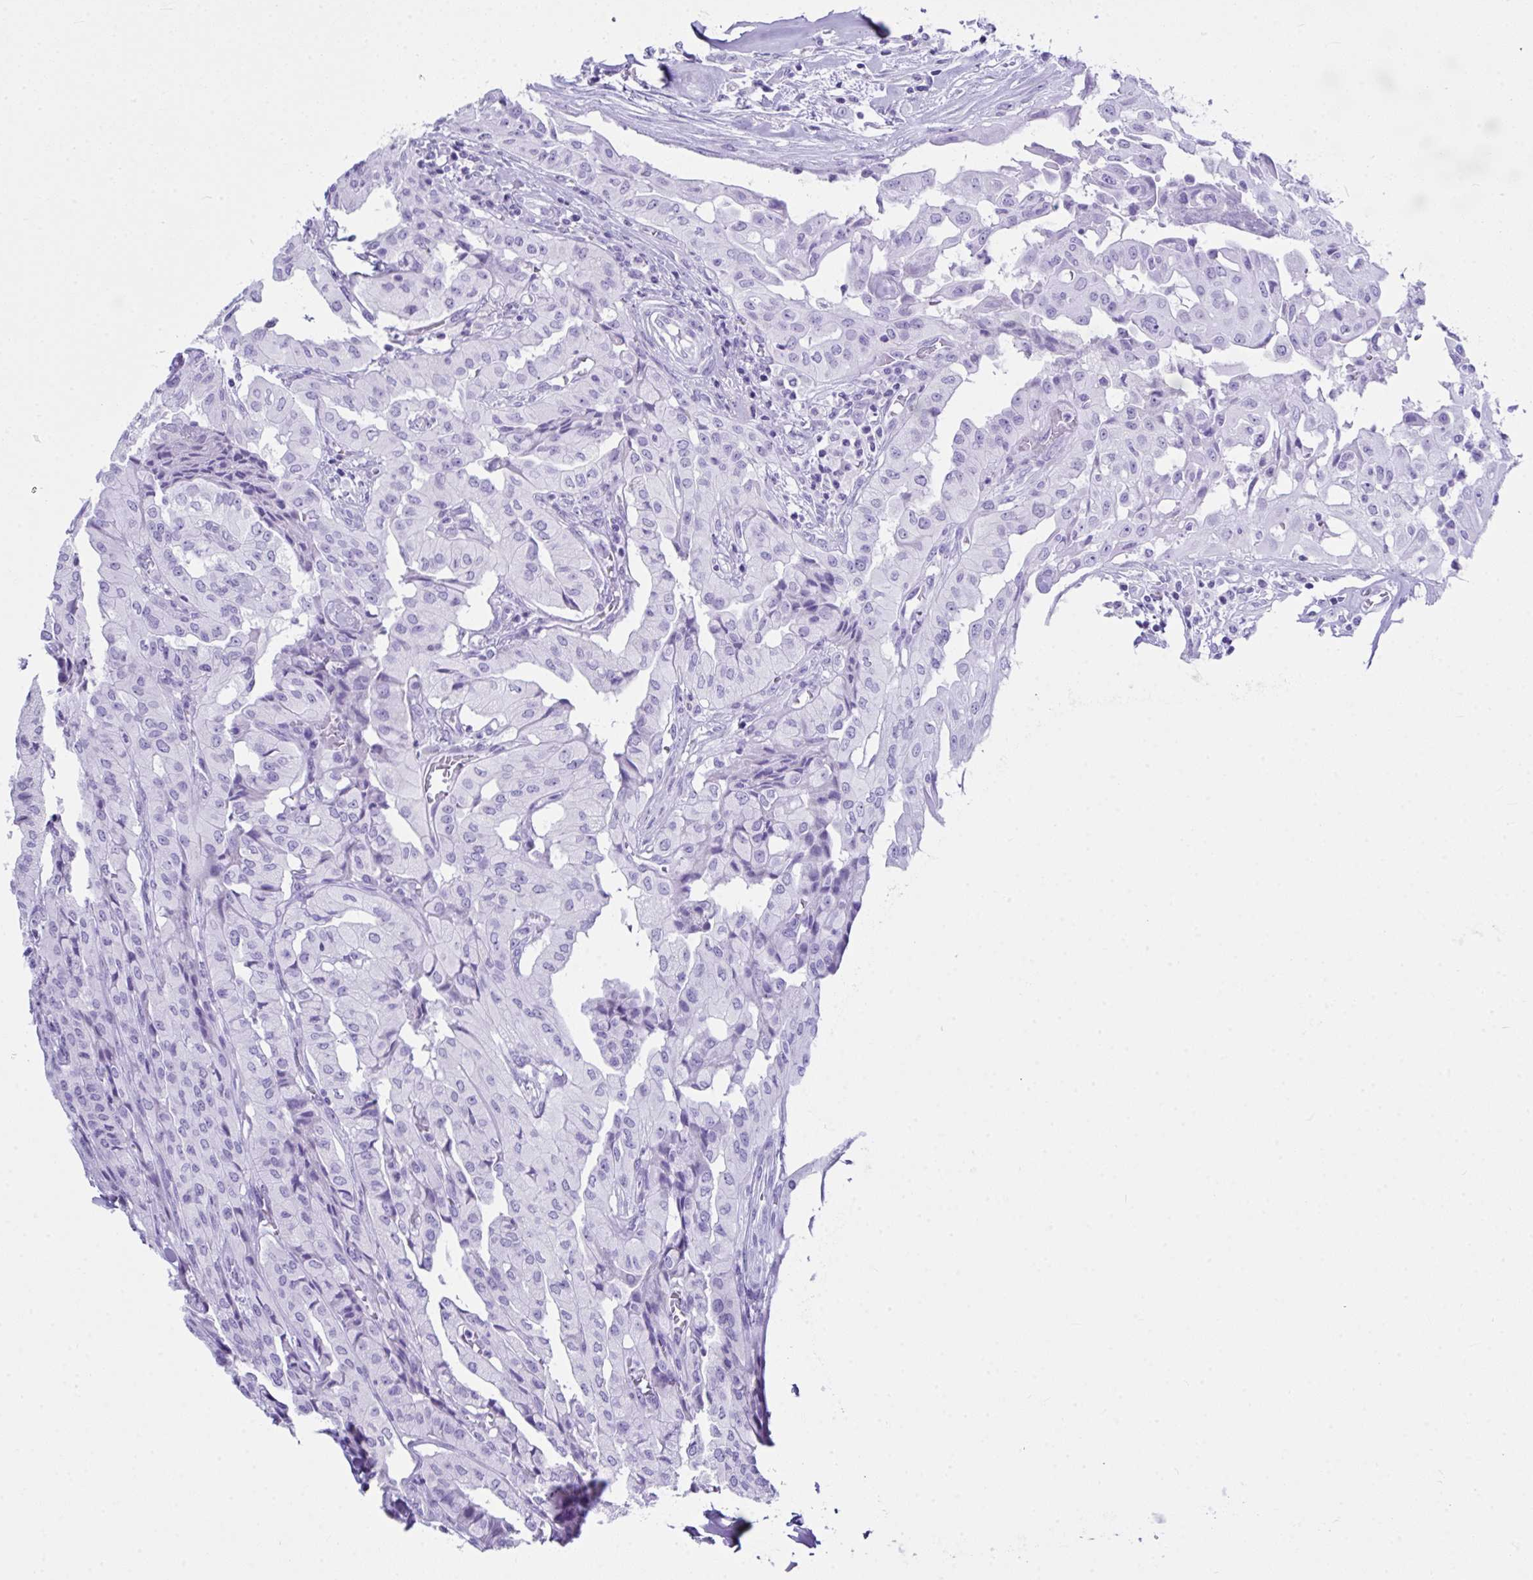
{"staining": {"intensity": "negative", "quantity": "none", "location": "none"}, "tissue": "thyroid cancer", "cell_type": "Tumor cells", "image_type": "cancer", "snomed": [{"axis": "morphology", "description": "Papillary adenocarcinoma, NOS"}, {"axis": "topography", "description": "Thyroid gland"}], "caption": "An immunohistochemistry image of thyroid papillary adenocarcinoma is shown. There is no staining in tumor cells of thyroid papillary adenocarcinoma.", "gene": "LGALS4", "patient": {"sex": "female", "age": 59}}